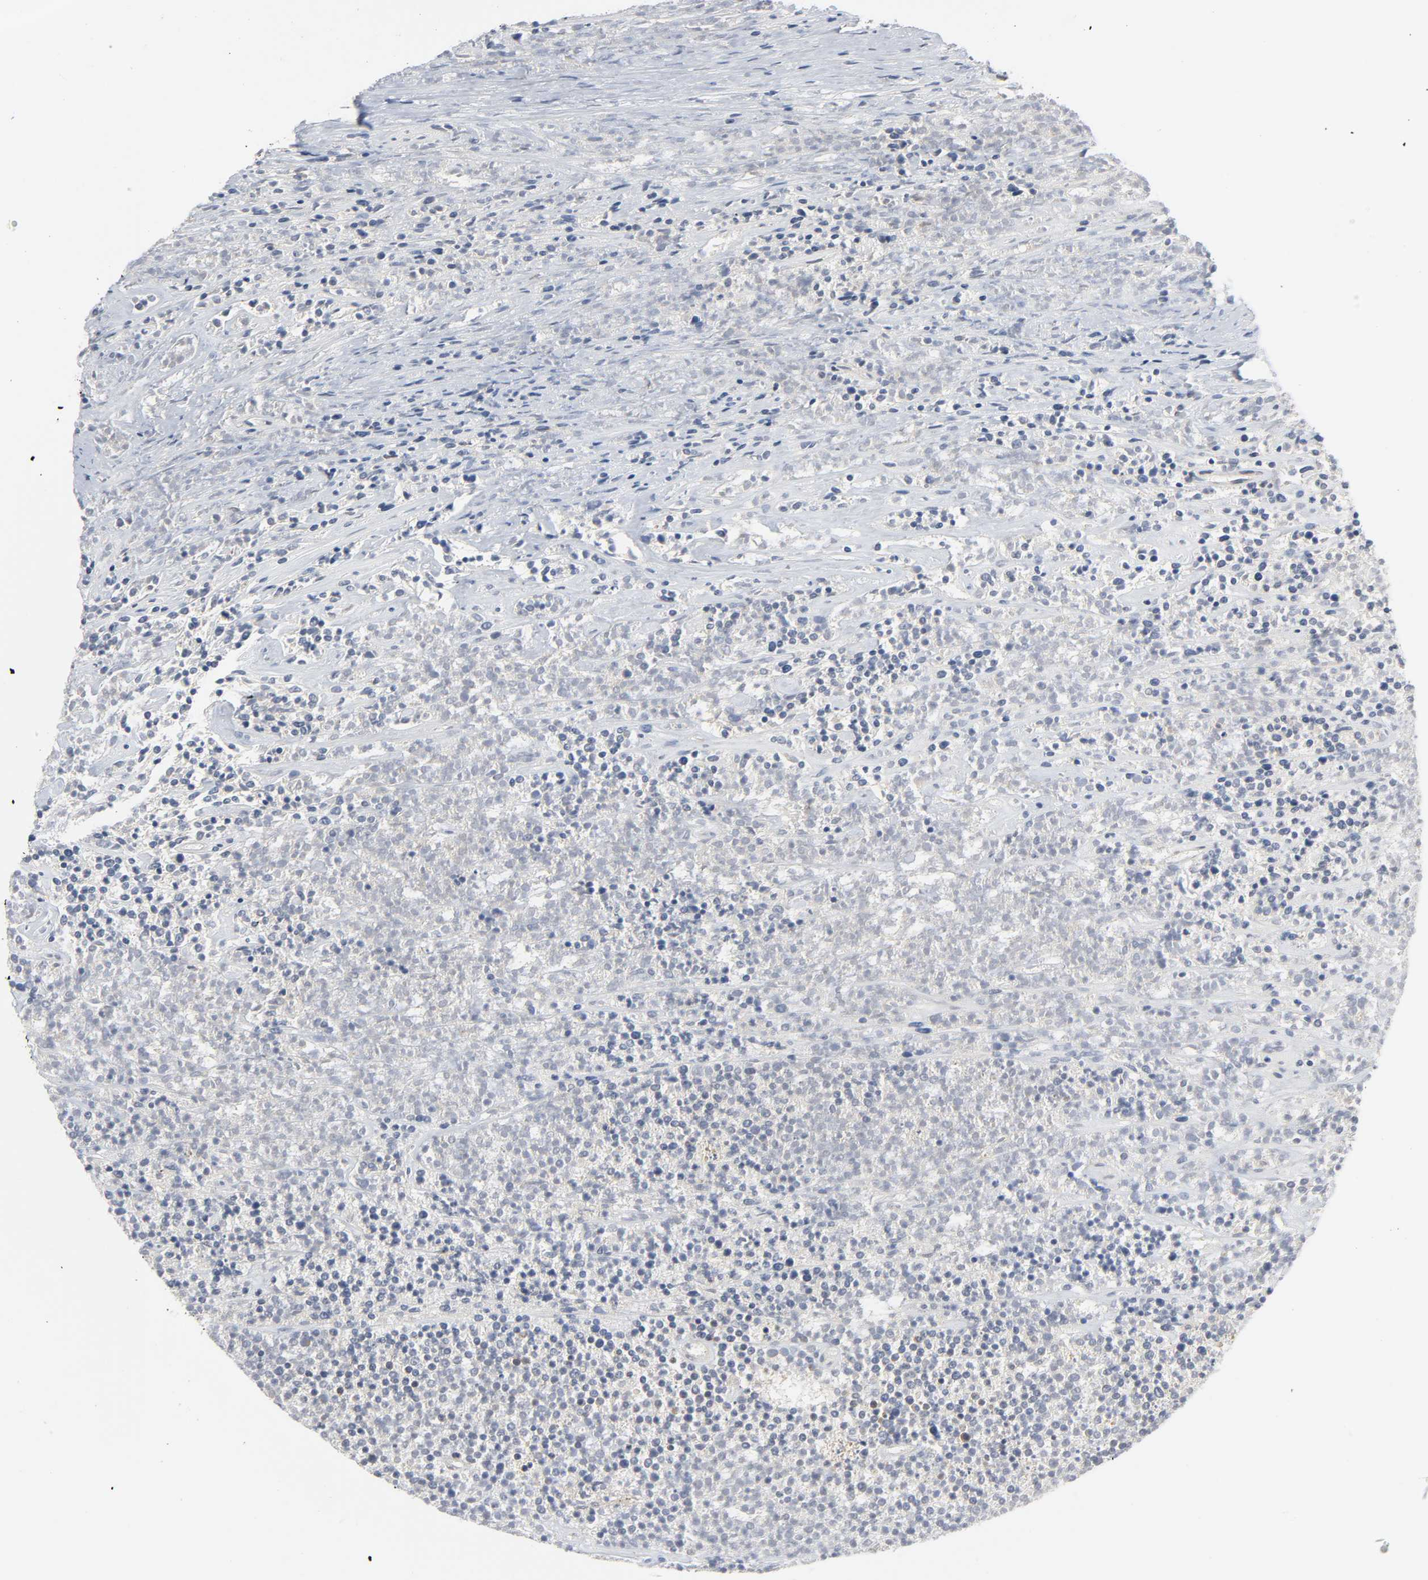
{"staining": {"intensity": "negative", "quantity": "none", "location": "none"}, "tissue": "lymphoma", "cell_type": "Tumor cells", "image_type": "cancer", "snomed": [{"axis": "morphology", "description": "Malignant lymphoma, non-Hodgkin's type, High grade"}, {"axis": "topography", "description": "Lymph node"}], "caption": "Immunohistochemistry histopathology image of human high-grade malignant lymphoma, non-Hodgkin's type stained for a protein (brown), which exhibits no positivity in tumor cells.", "gene": "ARHGAP1", "patient": {"sex": "female", "age": 73}}